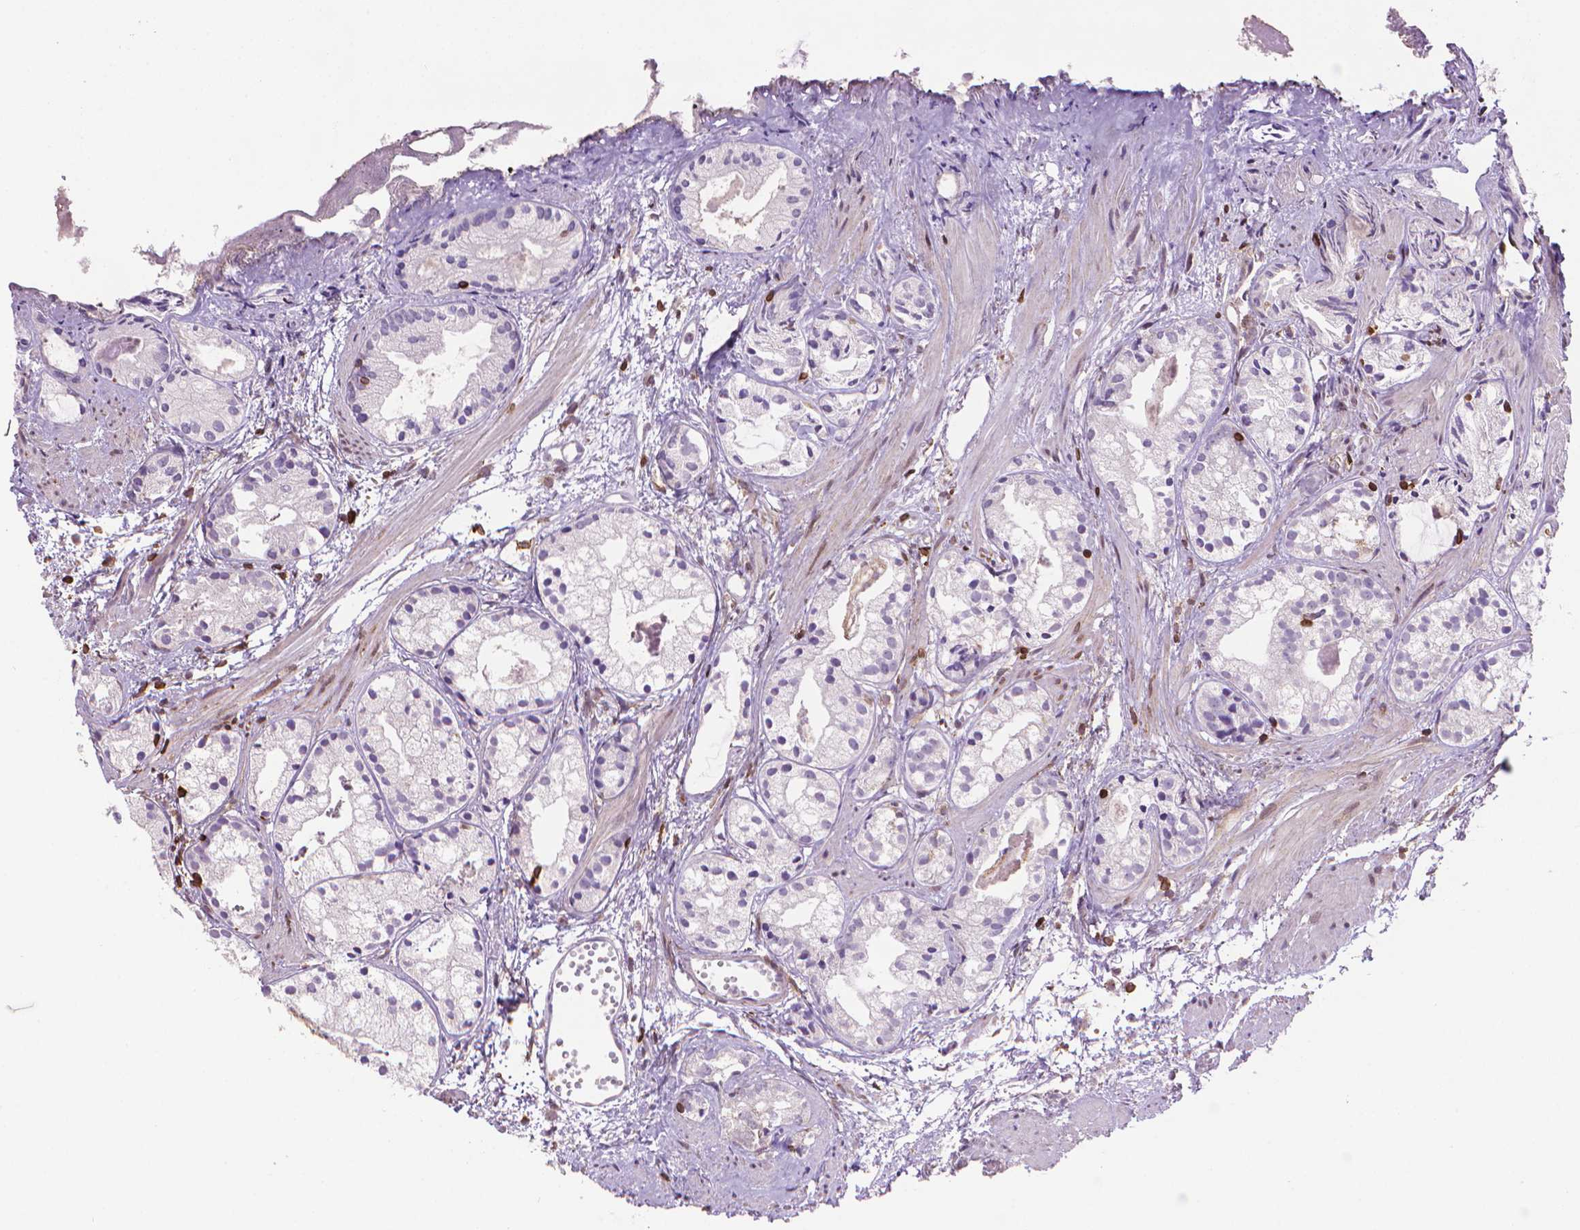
{"staining": {"intensity": "negative", "quantity": "none", "location": "none"}, "tissue": "prostate cancer", "cell_type": "Tumor cells", "image_type": "cancer", "snomed": [{"axis": "morphology", "description": "Adenocarcinoma, High grade"}, {"axis": "topography", "description": "Prostate"}], "caption": "Tumor cells are negative for protein expression in human prostate adenocarcinoma (high-grade).", "gene": "BCL2", "patient": {"sex": "male", "age": 85}}